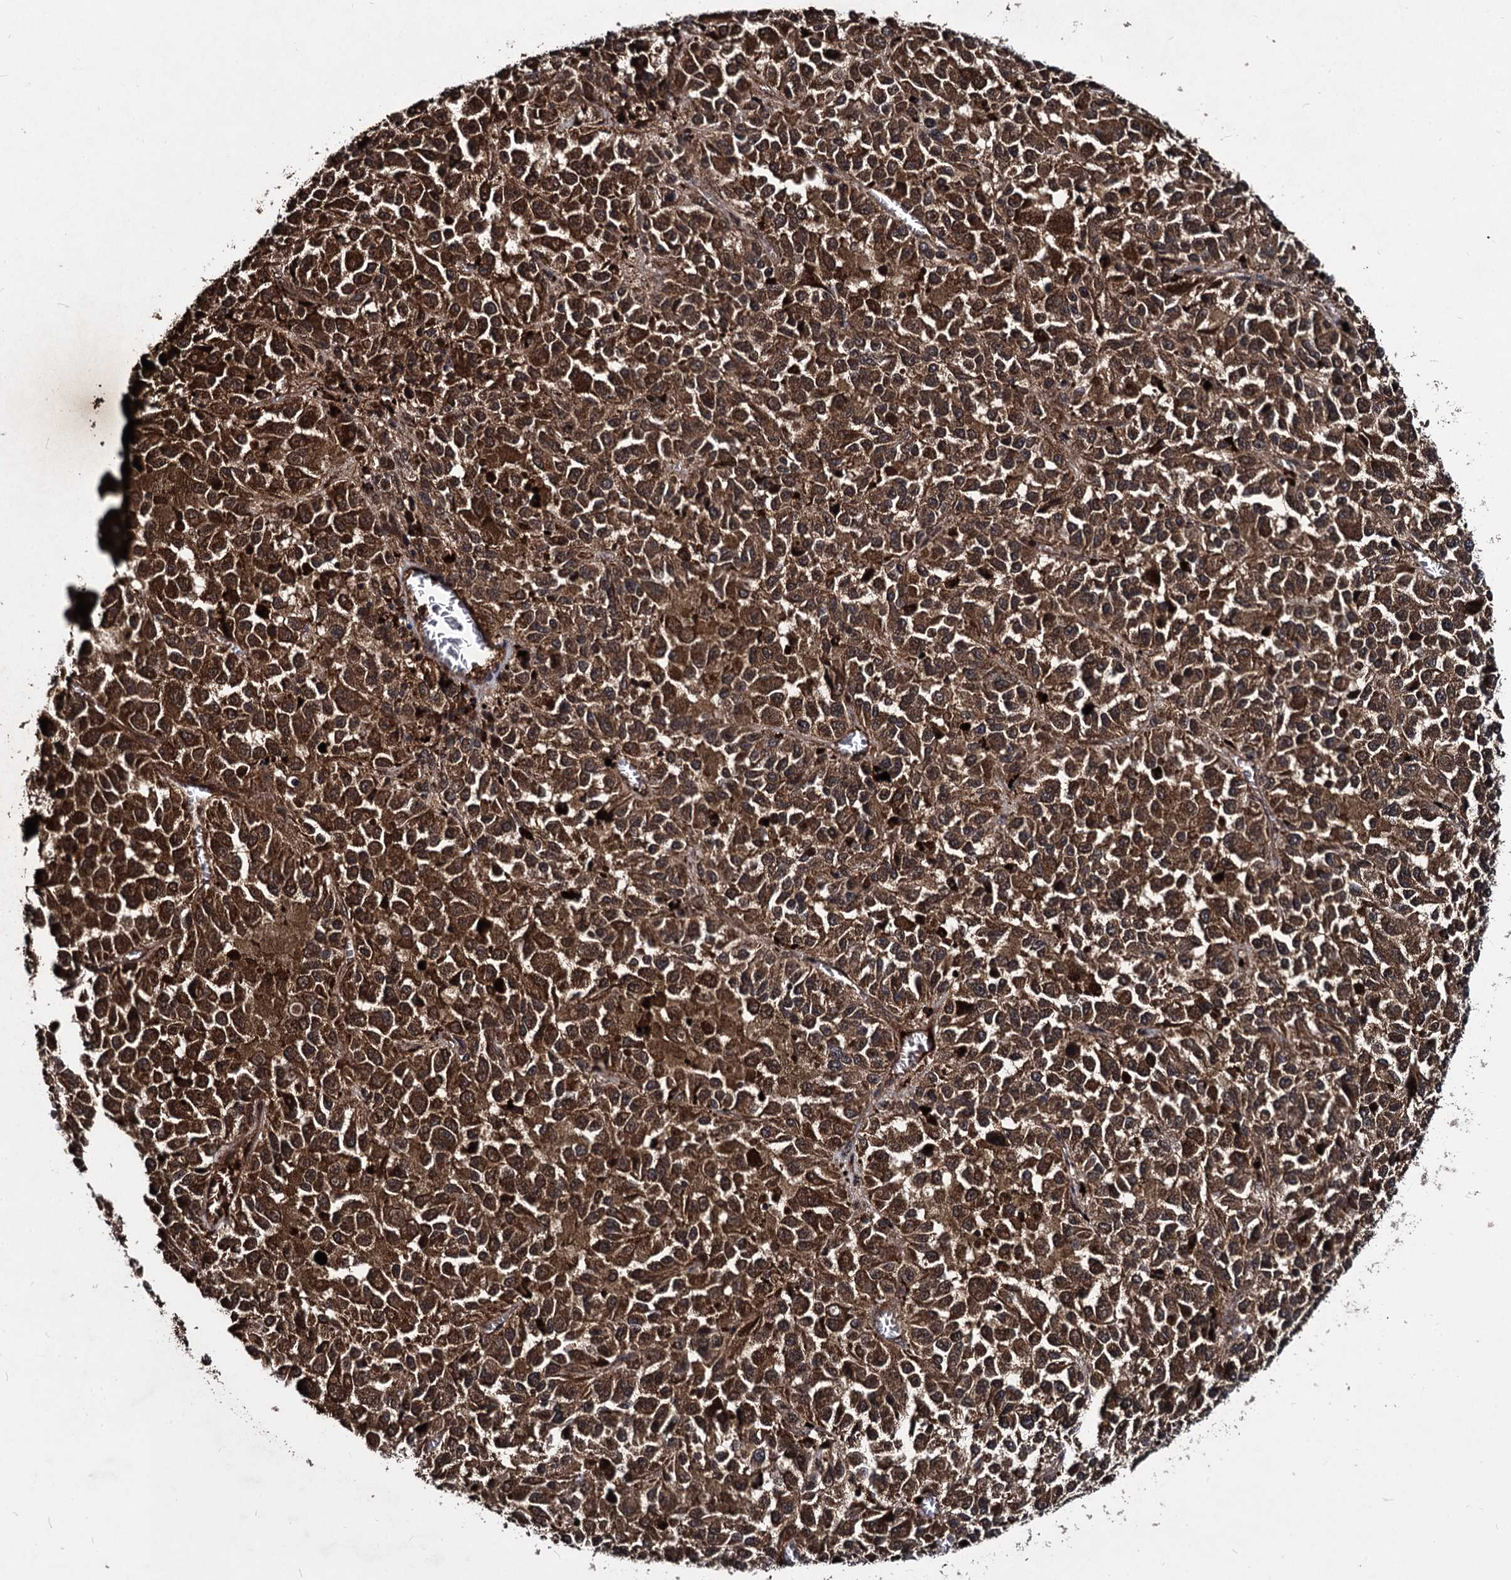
{"staining": {"intensity": "strong", "quantity": ">75%", "location": "cytoplasmic/membranous"}, "tissue": "melanoma", "cell_type": "Tumor cells", "image_type": "cancer", "snomed": [{"axis": "morphology", "description": "Malignant melanoma, Metastatic site"}, {"axis": "topography", "description": "Lung"}], "caption": "Human melanoma stained for a protein (brown) displays strong cytoplasmic/membranous positive expression in approximately >75% of tumor cells.", "gene": "BCL2L2", "patient": {"sex": "male", "age": 64}}